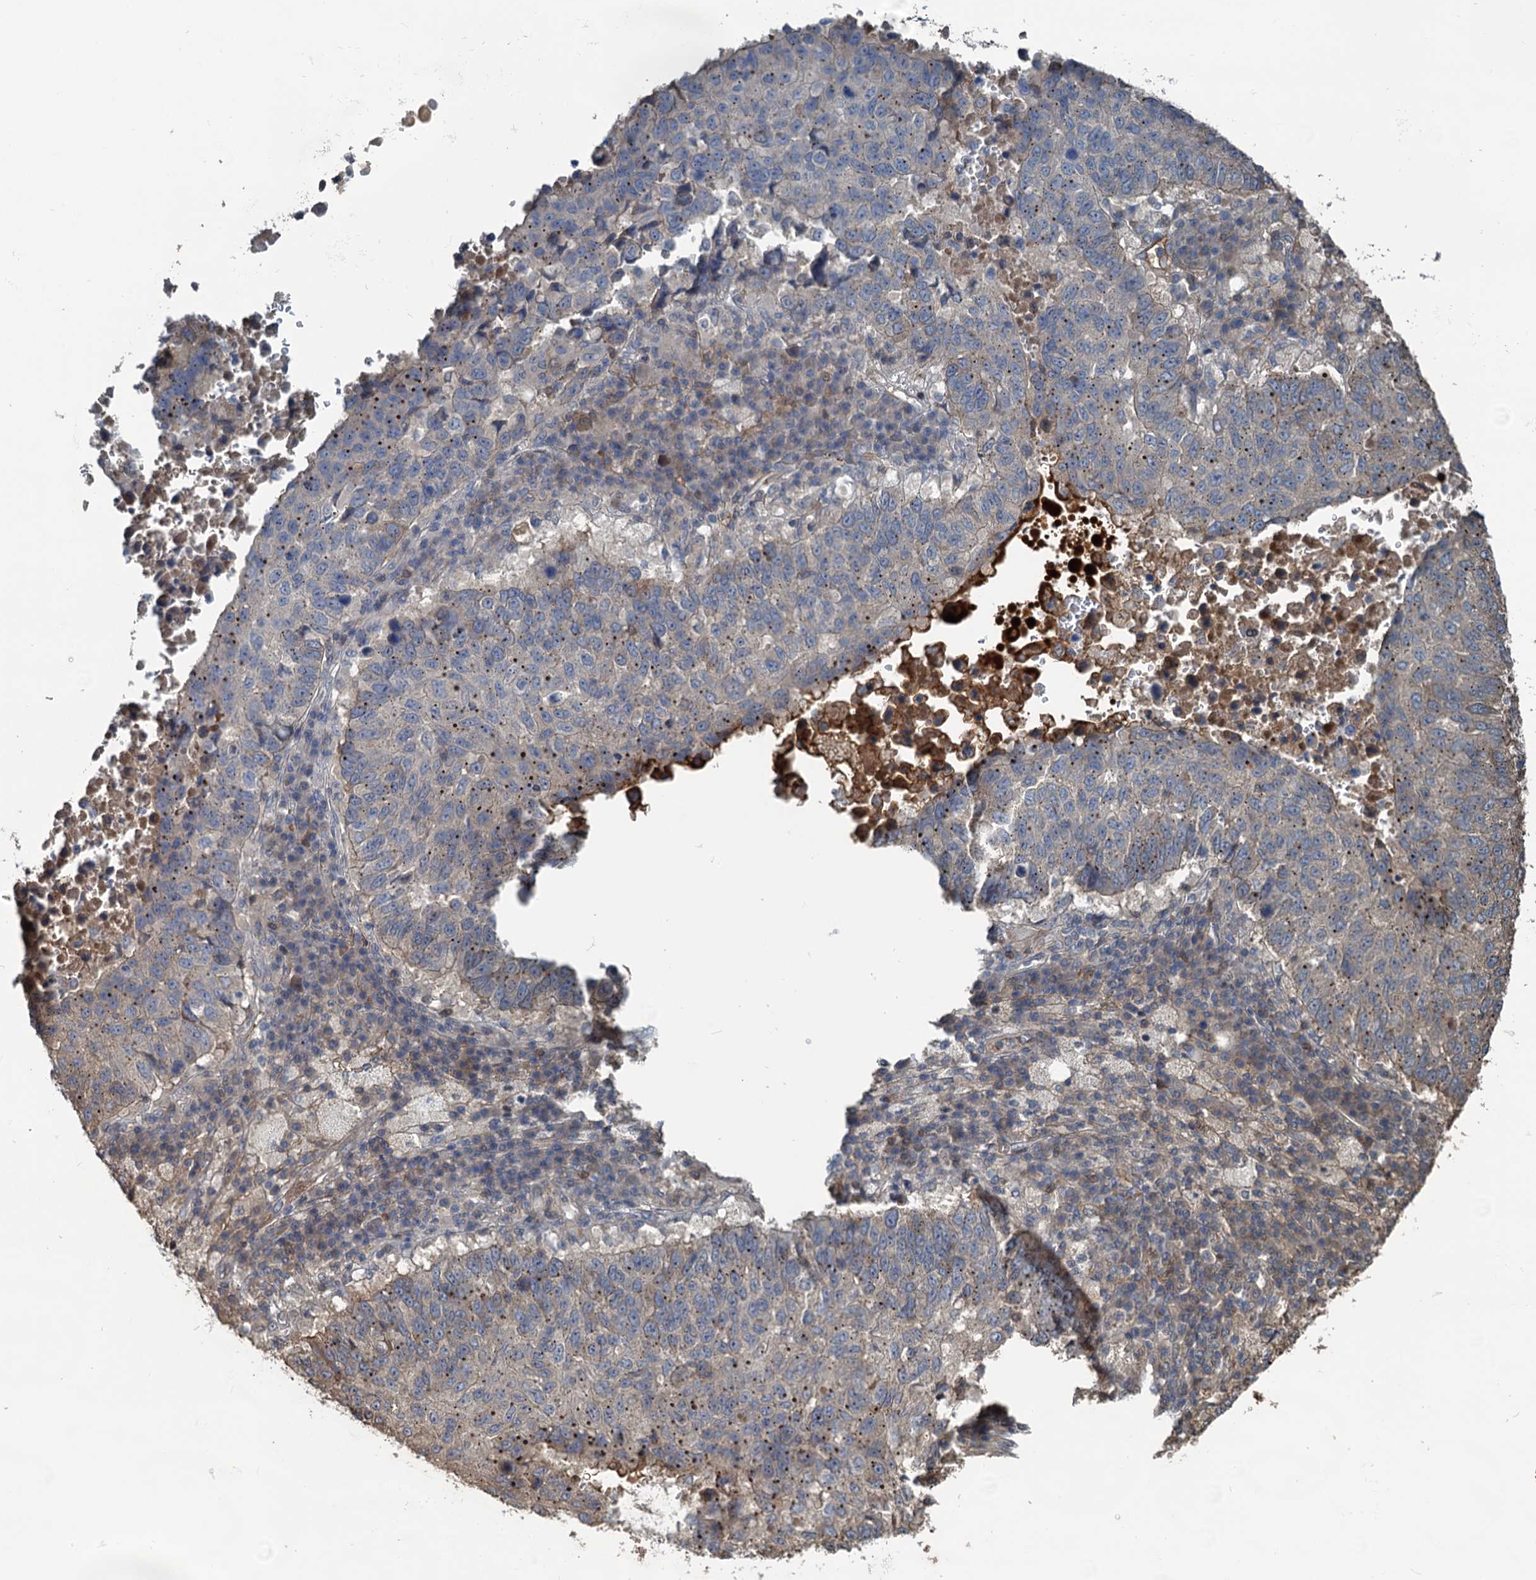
{"staining": {"intensity": "moderate", "quantity": "25%-75%", "location": "cytoplasmic/membranous"}, "tissue": "lung cancer", "cell_type": "Tumor cells", "image_type": "cancer", "snomed": [{"axis": "morphology", "description": "Squamous cell carcinoma, NOS"}, {"axis": "topography", "description": "Lung"}], "caption": "Immunohistochemical staining of human squamous cell carcinoma (lung) demonstrates medium levels of moderate cytoplasmic/membranous protein positivity in approximately 25%-75% of tumor cells.", "gene": "TEDC1", "patient": {"sex": "male", "age": 73}}